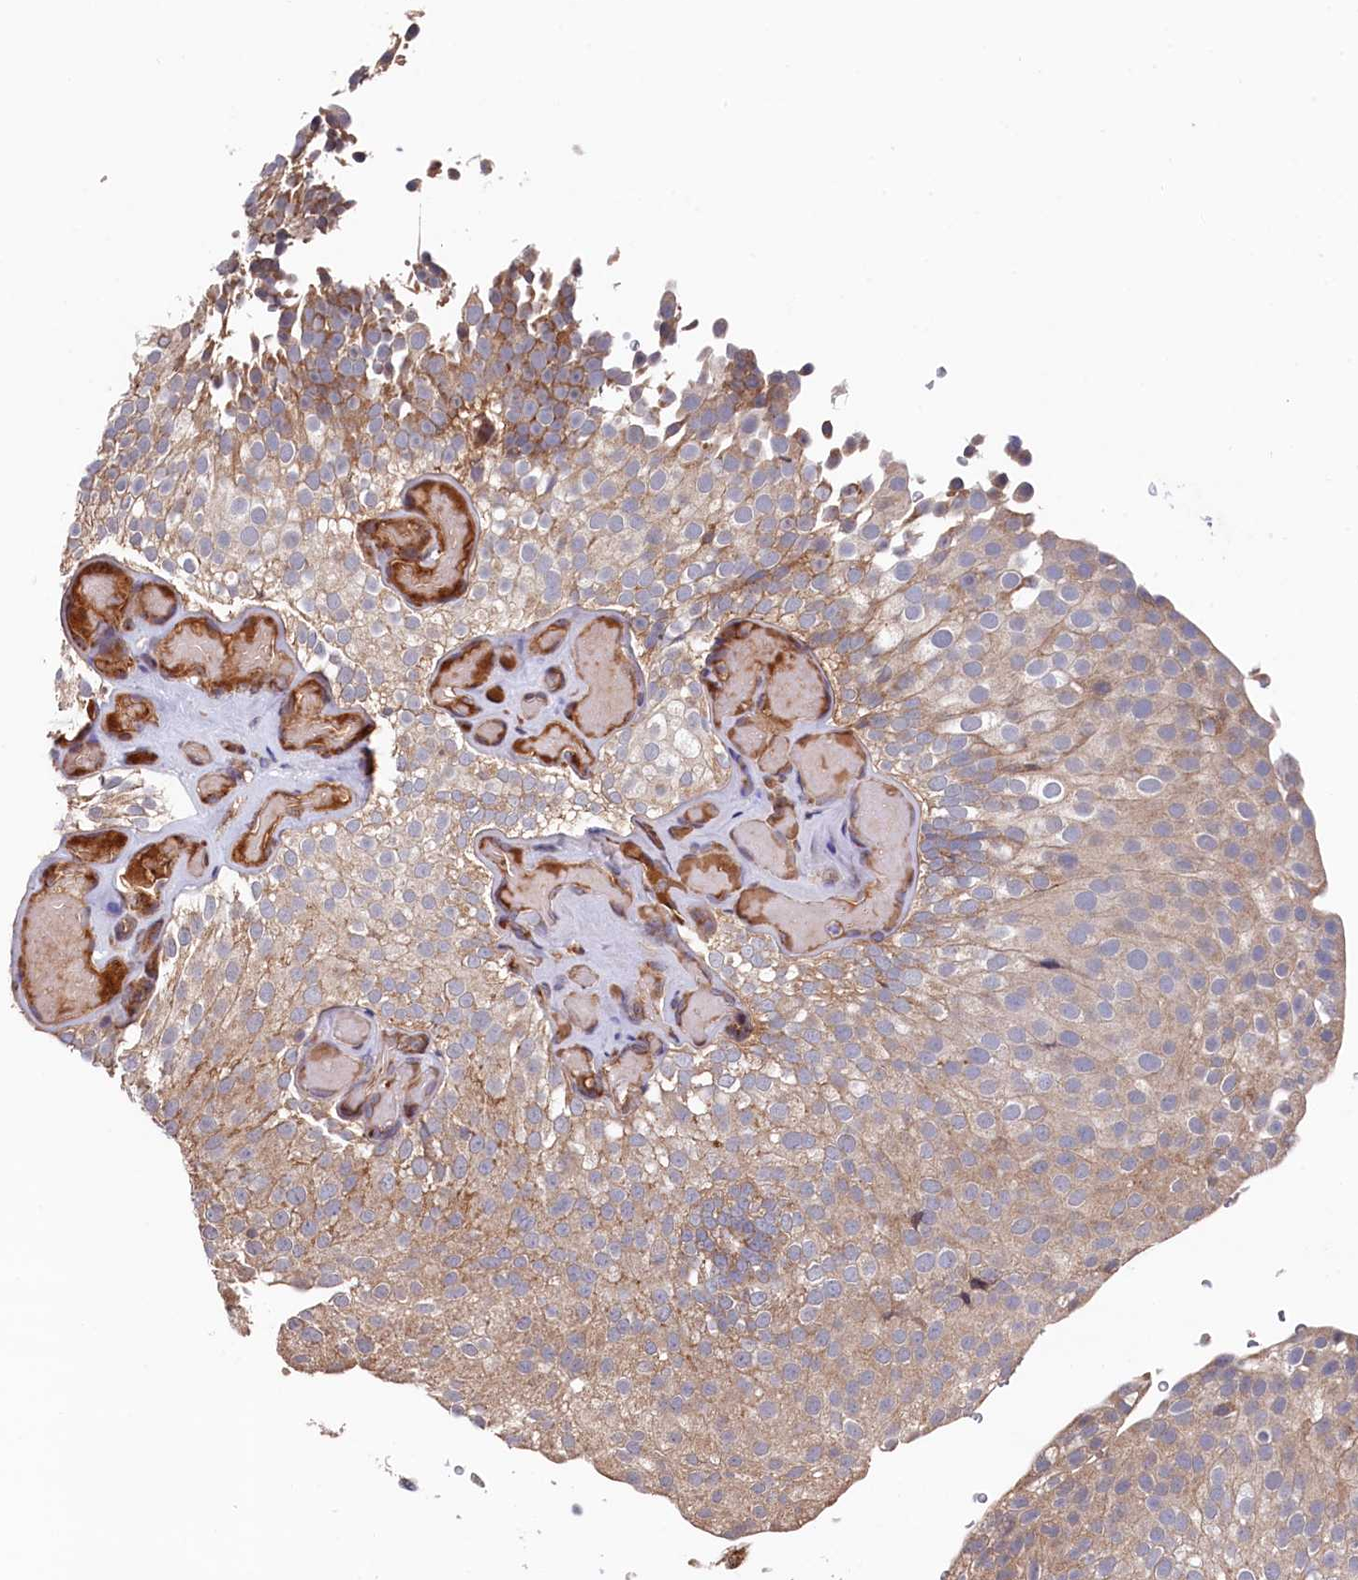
{"staining": {"intensity": "weak", "quantity": ">75%", "location": "cytoplasmic/membranous"}, "tissue": "urothelial cancer", "cell_type": "Tumor cells", "image_type": "cancer", "snomed": [{"axis": "morphology", "description": "Urothelial carcinoma, Low grade"}, {"axis": "topography", "description": "Urinary bladder"}], "caption": "The photomicrograph displays staining of low-grade urothelial carcinoma, revealing weak cytoplasmic/membranous protein staining (brown color) within tumor cells.", "gene": "SLC12A4", "patient": {"sex": "male", "age": 78}}